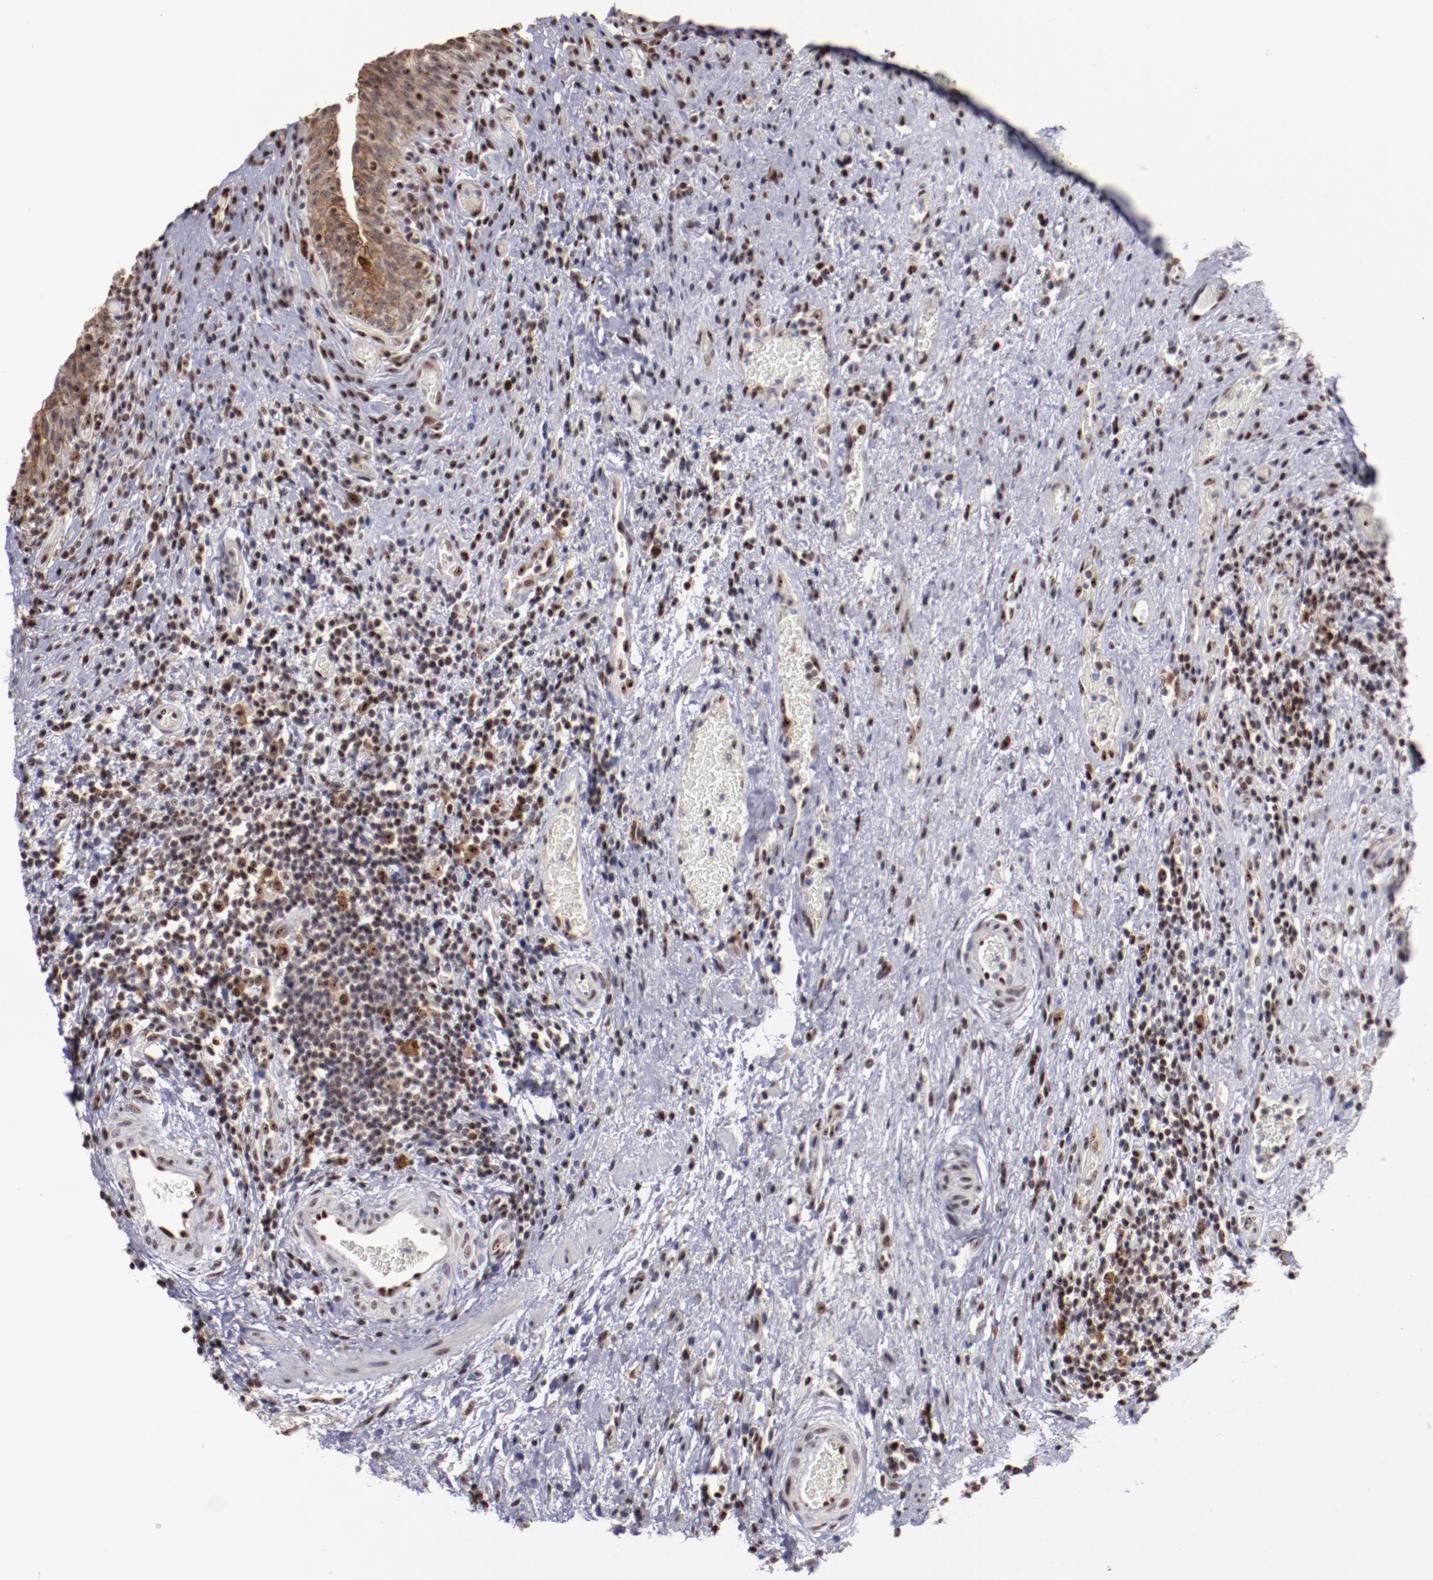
{"staining": {"intensity": "moderate", "quantity": "25%-75%", "location": "cytoplasmic/membranous,nuclear"}, "tissue": "urinary bladder", "cell_type": "Urothelial cells", "image_type": "normal", "snomed": [{"axis": "morphology", "description": "Normal tissue, NOS"}, {"axis": "morphology", "description": "Urothelial carcinoma, High grade"}, {"axis": "topography", "description": "Urinary bladder"}], "caption": "Immunohistochemistry of normal human urinary bladder shows medium levels of moderate cytoplasmic/membranous,nuclear expression in about 25%-75% of urothelial cells. The protein is stained brown, and the nuclei are stained in blue (DAB IHC with brightfield microscopy, high magnification).", "gene": "DDX24", "patient": {"sex": "male", "age": 51}}